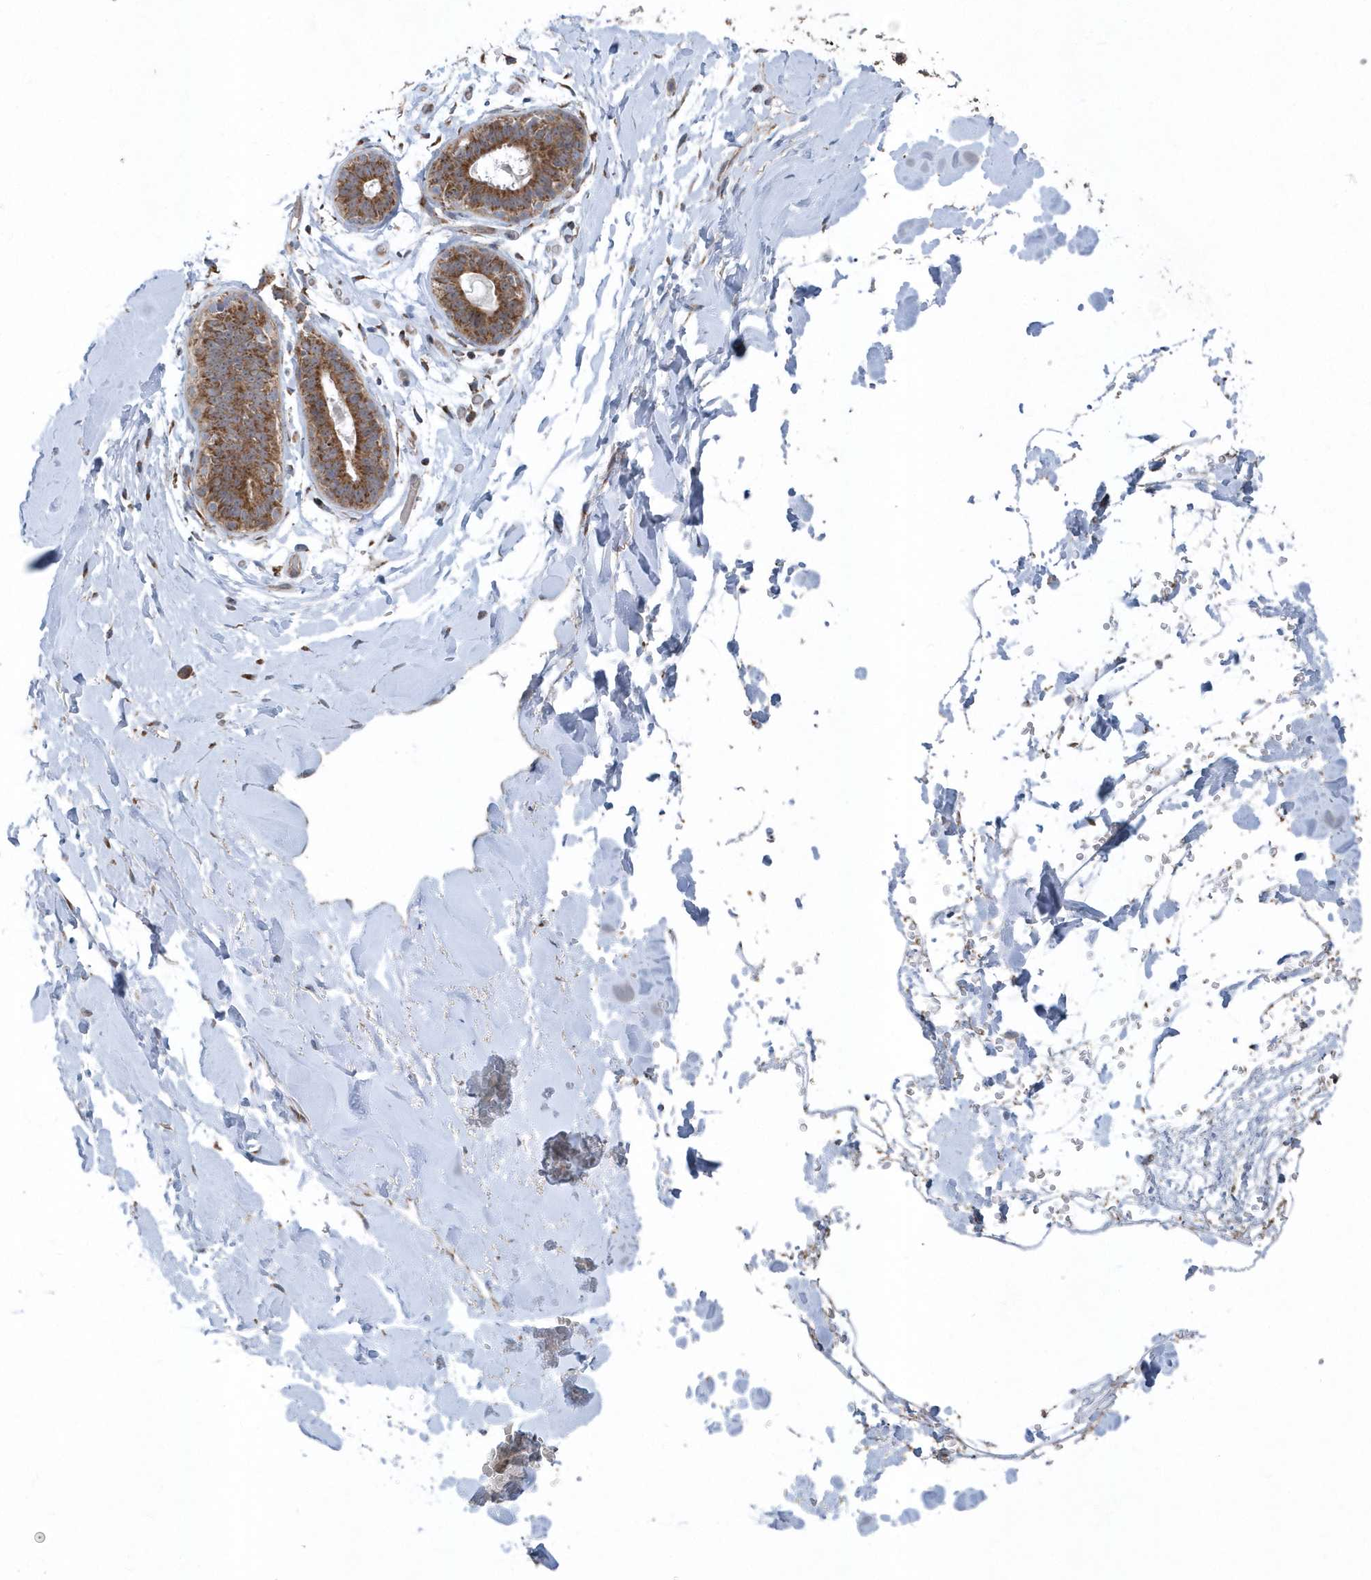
{"staining": {"intensity": "weak", "quantity": "<25%", "location": "cytoplasmic/membranous"}, "tissue": "soft tissue", "cell_type": "Chondrocytes", "image_type": "normal", "snomed": [{"axis": "morphology", "description": "Normal tissue, NOS"}, {"axis": "topography", "description": "Breast"}], "caption": "The photomicrograph shows no staining of chondrocytes in benign soft tissue.", "gene": "PPP1R7", "patient": {"sex": "female", "age": 26}}